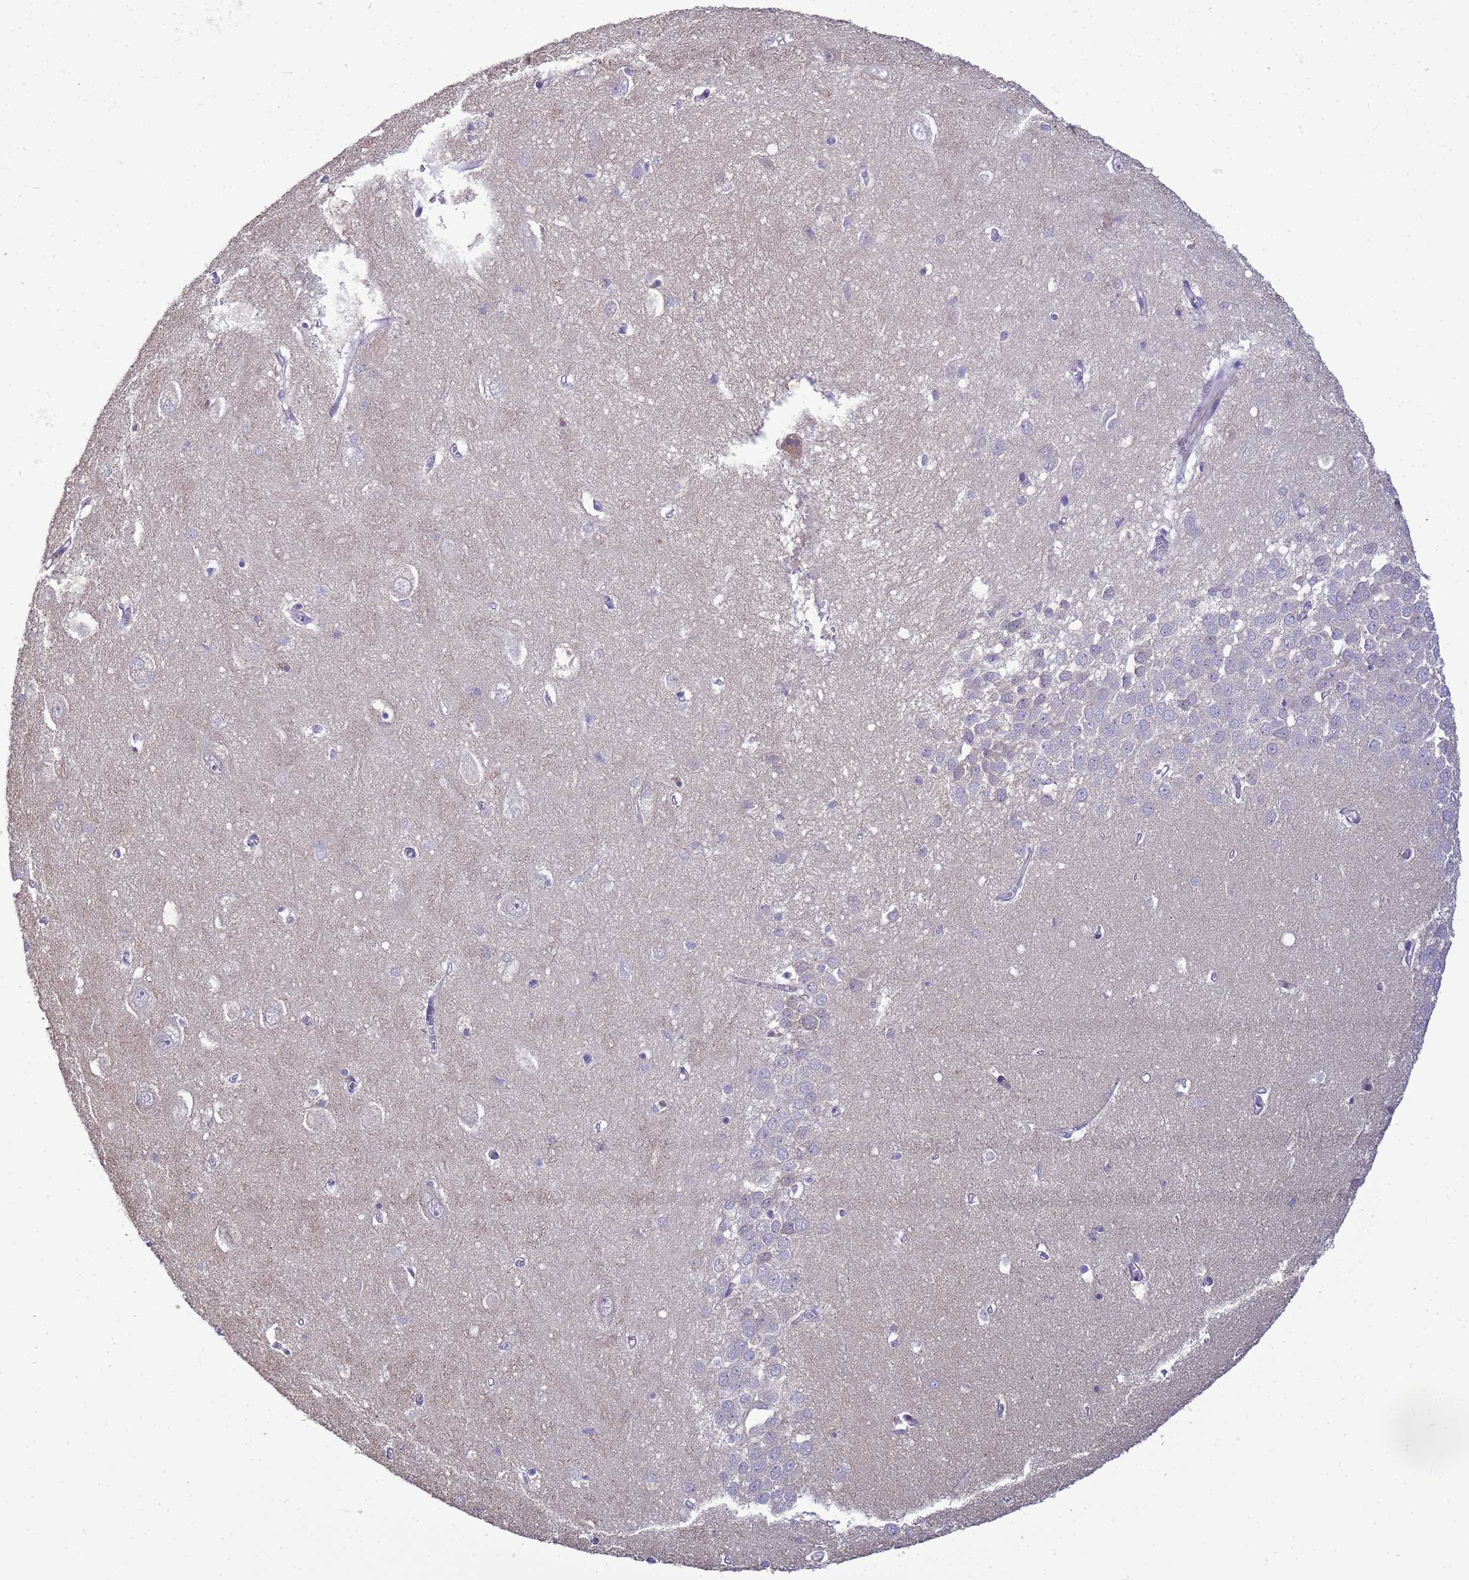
{"staining": {"intensity": "negative", "quantity": "none", "location": "none"}, "tissue": "hippocampus", "cell_type": "Glial cells", "image_type": "normal", "snomed": [{"axis": "morphology", "description": "Normal tissue, NOS"}, {"axis": "topography", "description": "Hippocampus"}], "caption": "DAB (3,3'-diaminobenzidine) immunohistochemical staining of benign hippocampus displays no significant staining in glial cells. (Brightfield microscopy of DAB immunohistochemistry at high magnification).", "gene": "TMEM74B", "patient": {"sex": "female", "age": 64}}